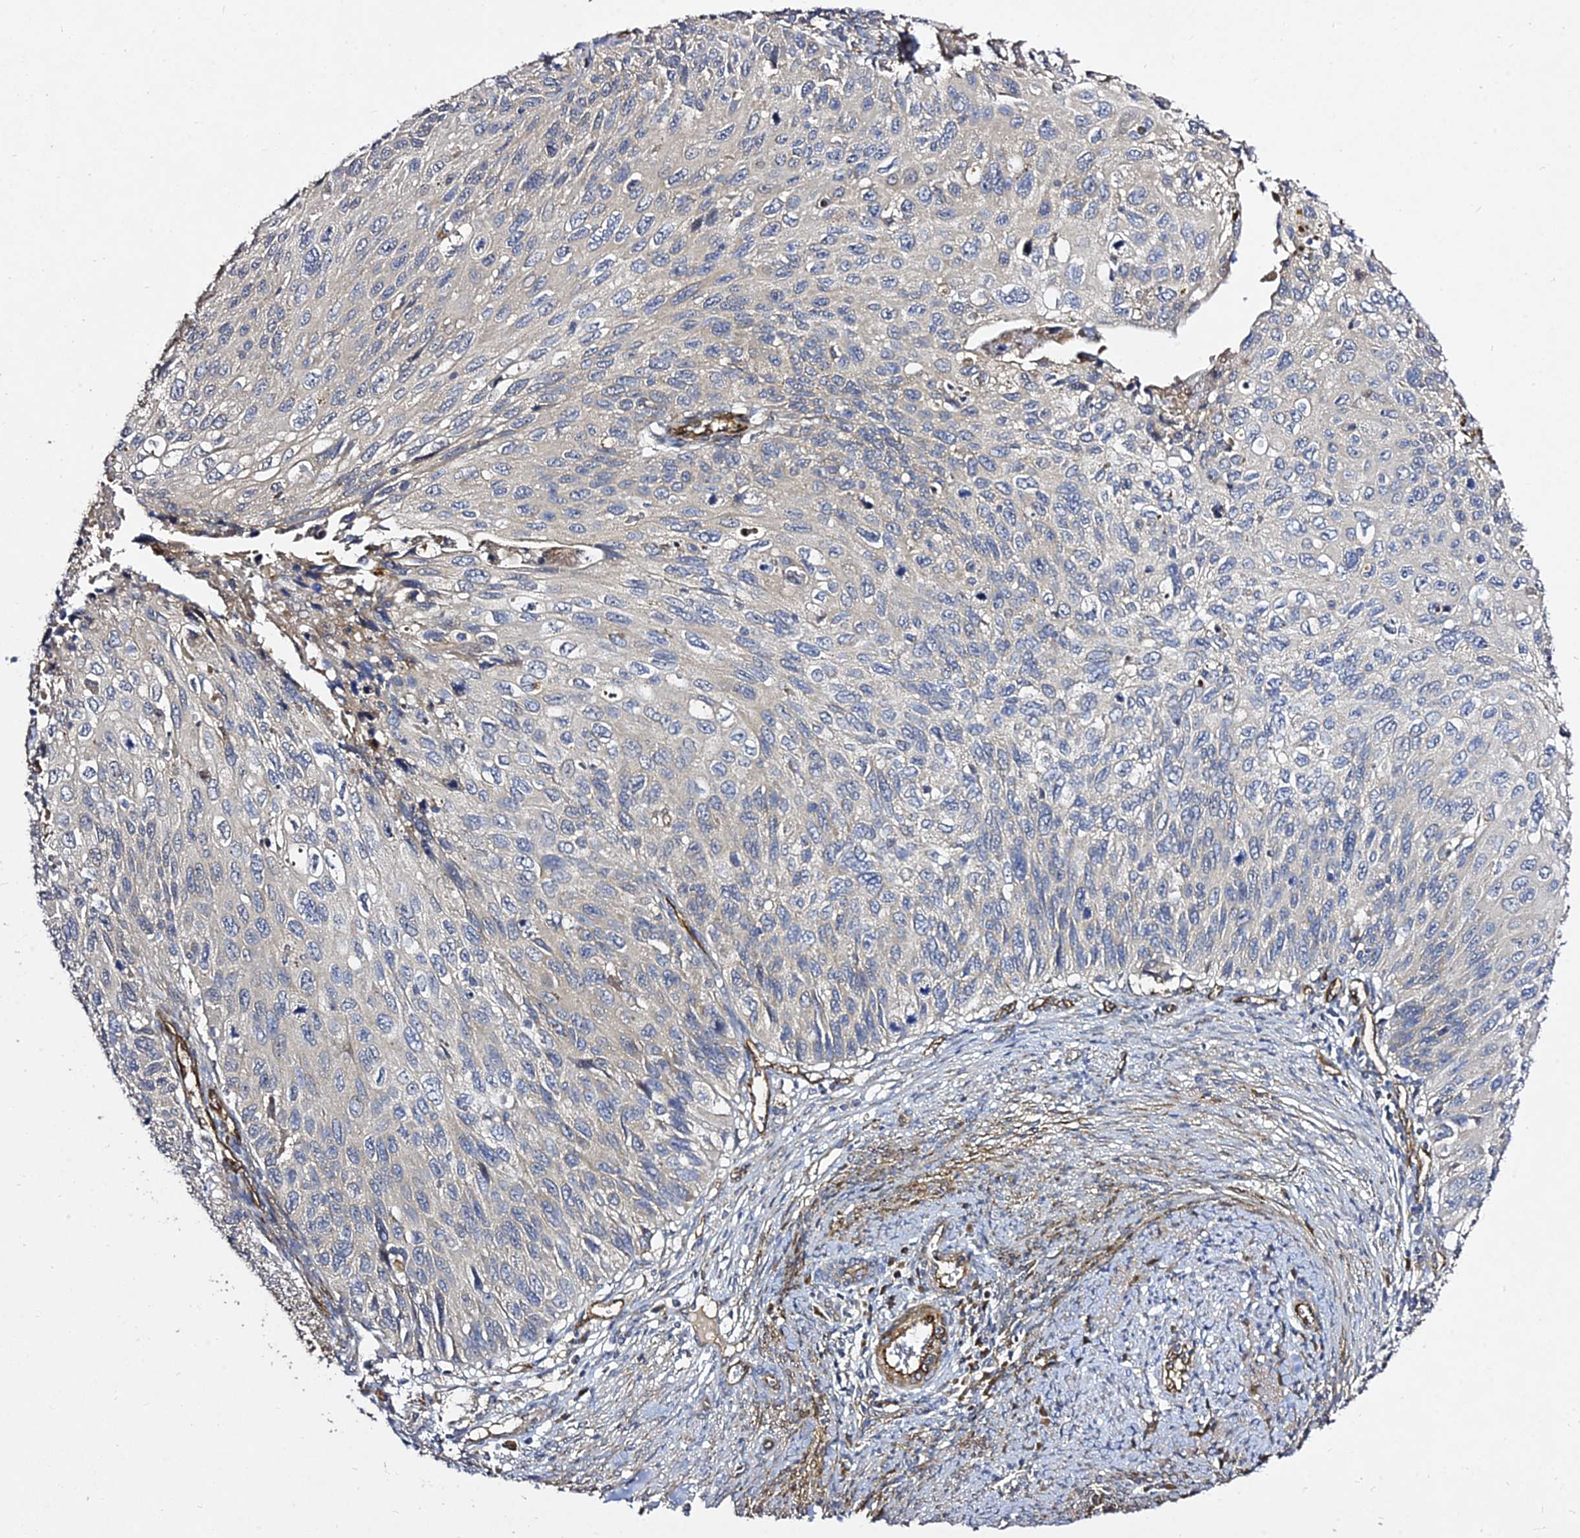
{"staining": {"intensity": "negative", "quantity": "none", "location": "none"}, "tissue": "cervical cancer", "cell_type": "Tumor cells", "image_type": "cancer", "snomed": [{"axis": "morphology", "description": "Squamous cell carcinoma, NOS"}, {"axis": "topography", "description": "Cervix"}], "caption": "Tumor cells show no significant expression in squamous cell carcinoma (cervical).", "gene": "GRTP1", "patient": {"sex": "female", "age": 70}}